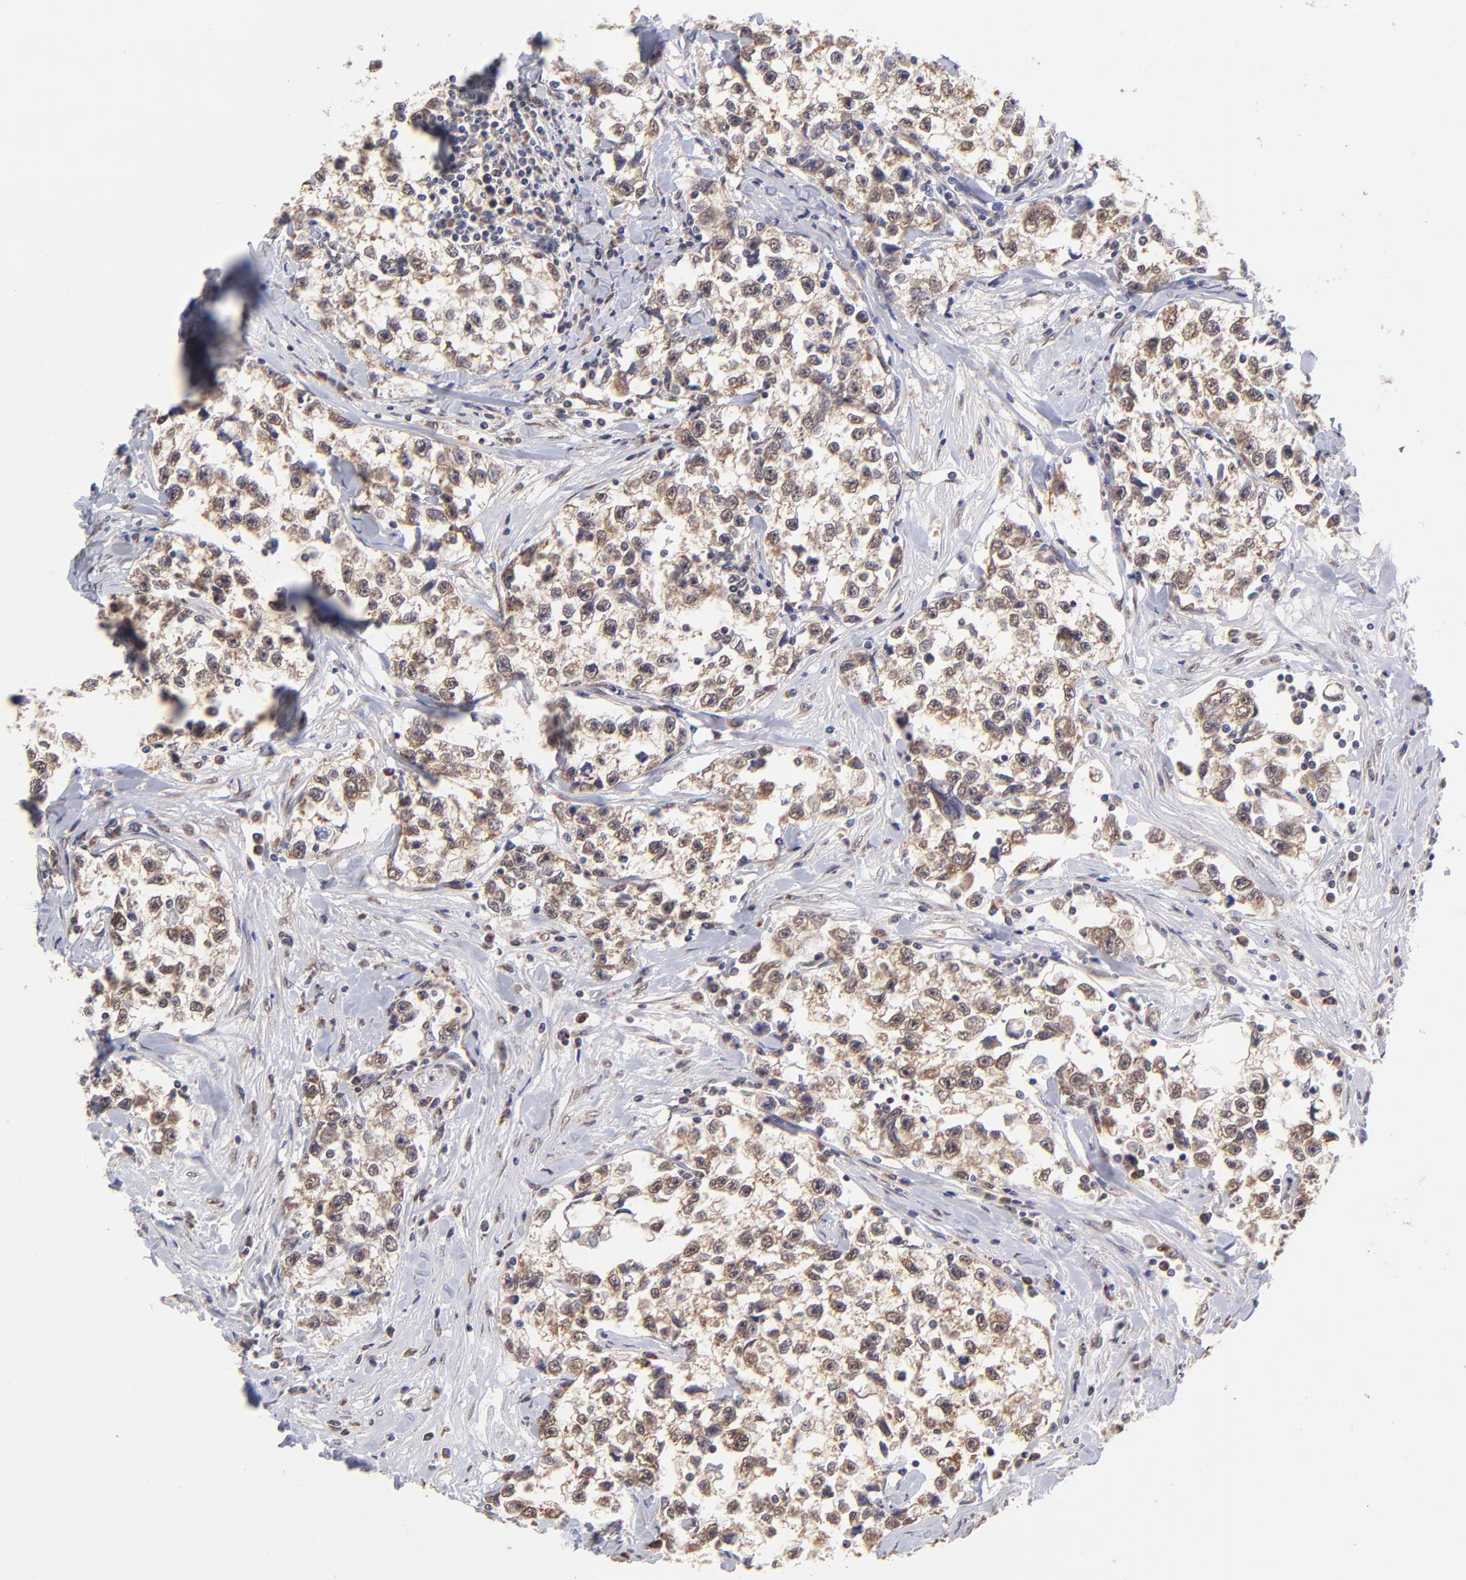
{"staining": {"intensity": "strong", "quantity": ">75%", "location": "cytoplasmic/membranous"}, "tissue": "testis cancer", "cell_type": "Tumor cells", "image_type": "cancer", "snomed": [{"axis": "morphology", "description": "Seminoma, NOS"}, {"axis": "morphology", "description": "Carcinoma, Embryonal, NOS"}, {"axis": "topography", "description": "Testis"}], "caption": "A brown stain shows strong cytoplasmic/membranous positivity of a protein in testis cancer (seminoma) tumor cells.", "gene": "UBE2H", "patient": {"sex": "male", "age": 30}}